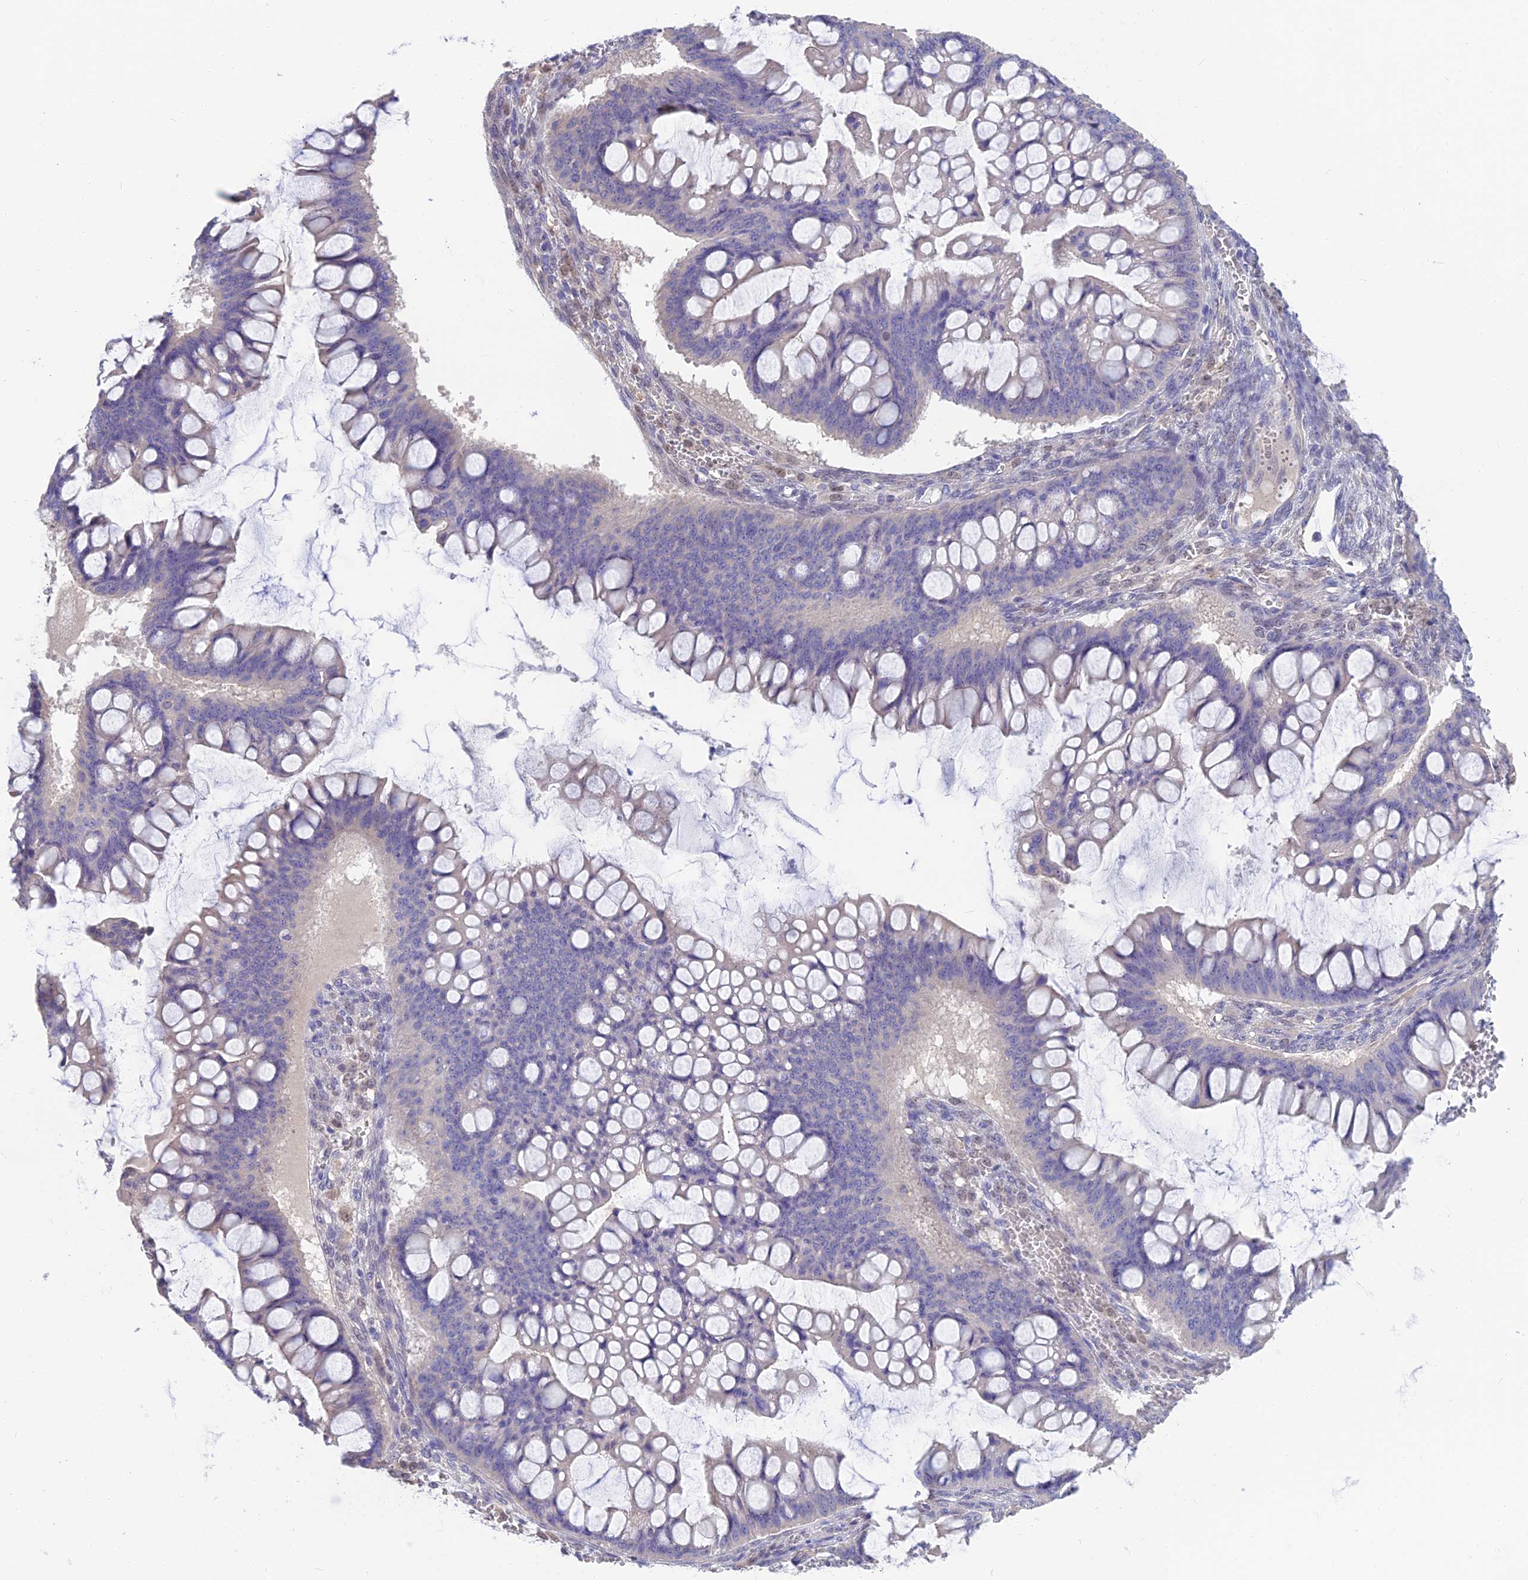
{"staining": {"intensity": "negative", "quantity": "none", "location": "none"}, "tissue": "ovarian cancer", "cell_type": "Tumor cells", "image_type": "cancer", "snomed": [{"axis": "morphology", "description": "Cystadenocarcinoma, mucinous, NOS"}, {"axis": "topography", "description": "Ovary"}], "caption": "The histopathology image displays no significant positivity in tumor cells of ovarian mucinous cystadenocarcinoma.", "gene": "SNAP91", "patient": {"sex": "female", "age": 73}}